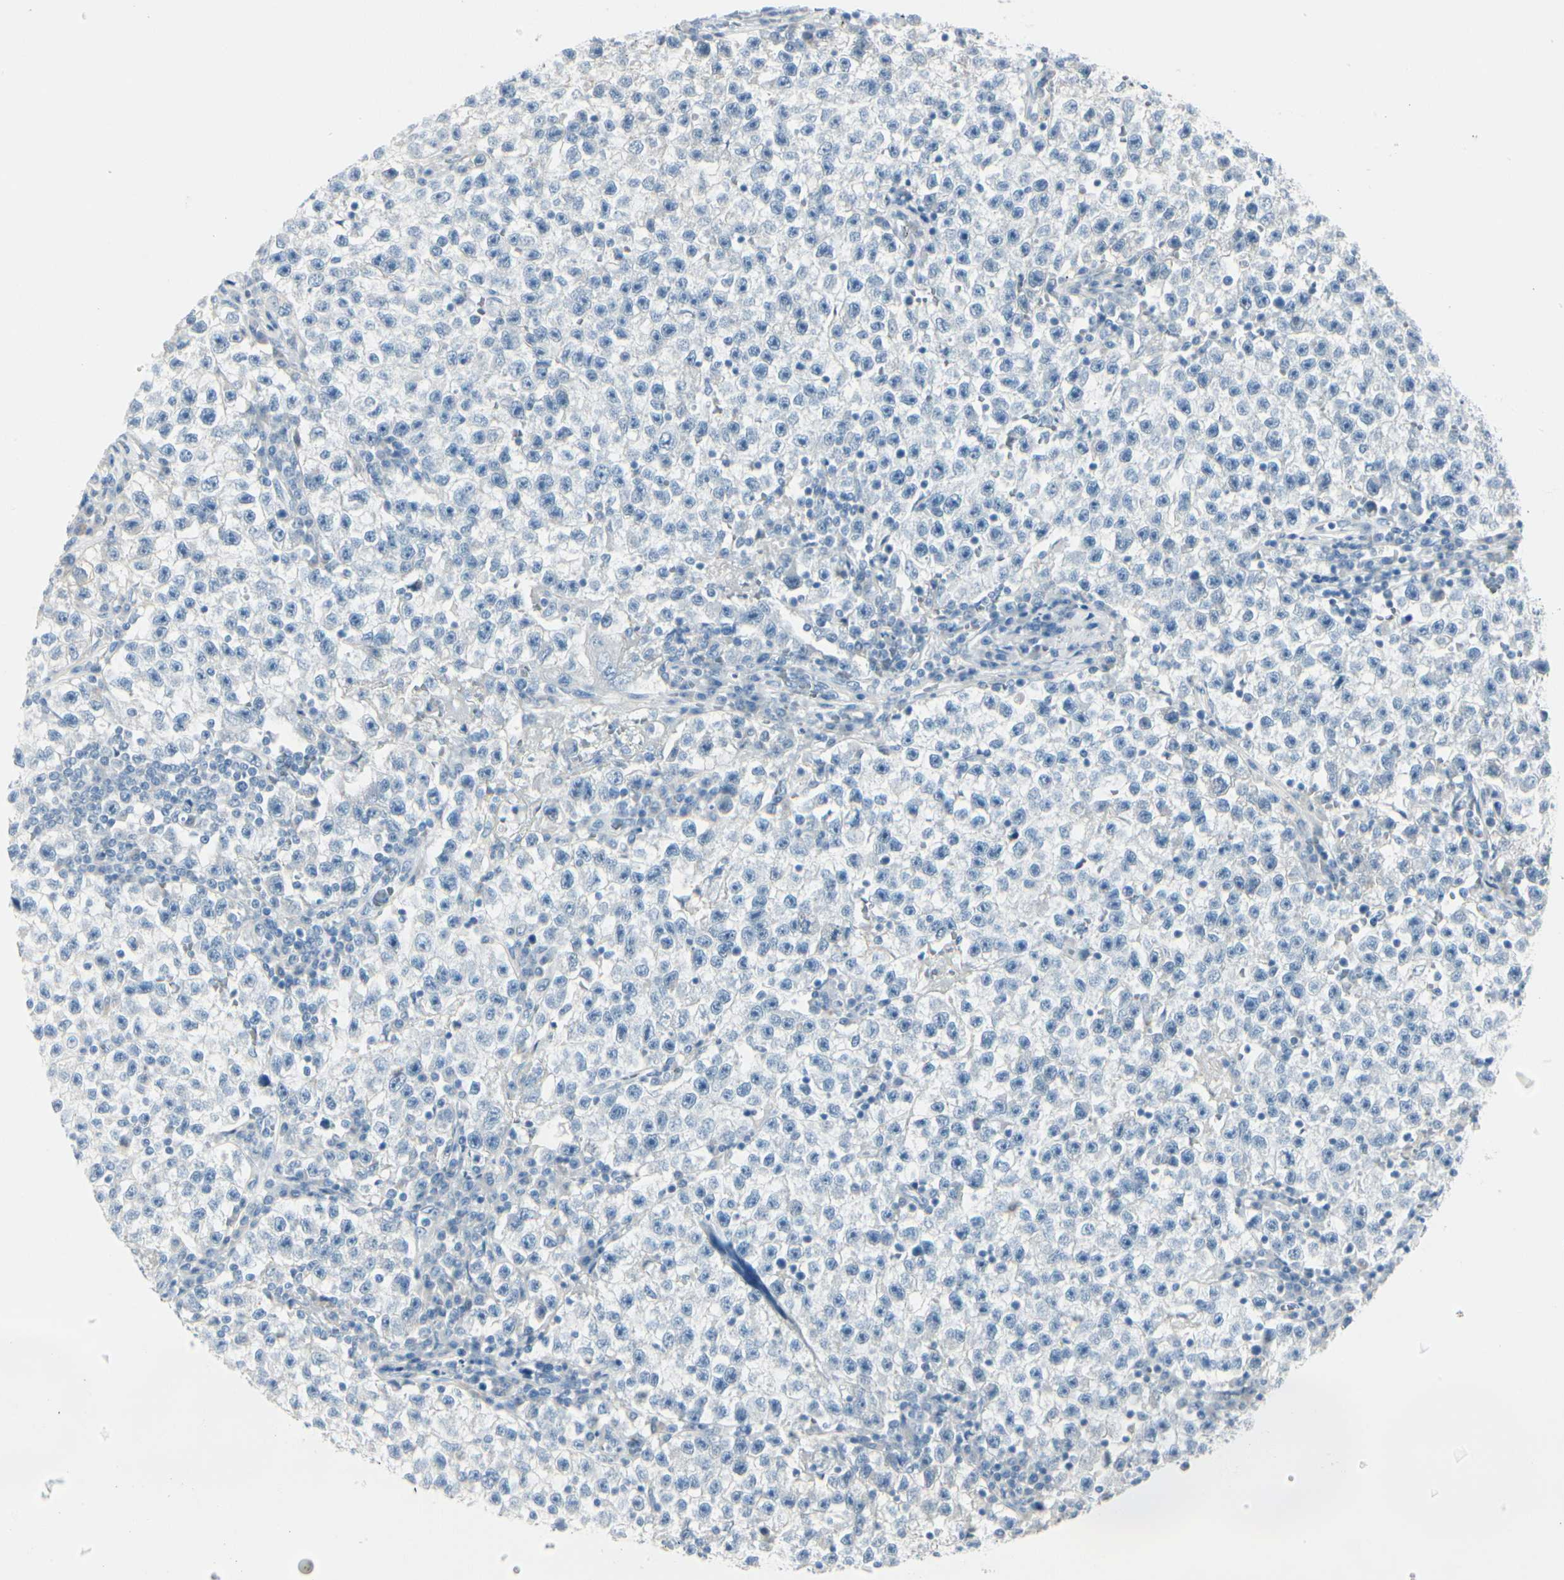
{"staining": {"intensity": "negative", "quantity": "none", "location": "none"}, "tissue": "testis cancer", "cell_type": "Tumor cells", "image_type": "cancer", "snomed": [{"axis": "morphology", "description": "Seminoma, NOS"}, {"axis": "topography", "description": "Testis"}], "caption": "Immunohistochemical staining of human testis cancer (seminoma) demonstrates no significant staining in tumor cells.", "gene": "CDHR5", "patient": {"sex": "male", "age": 22}}